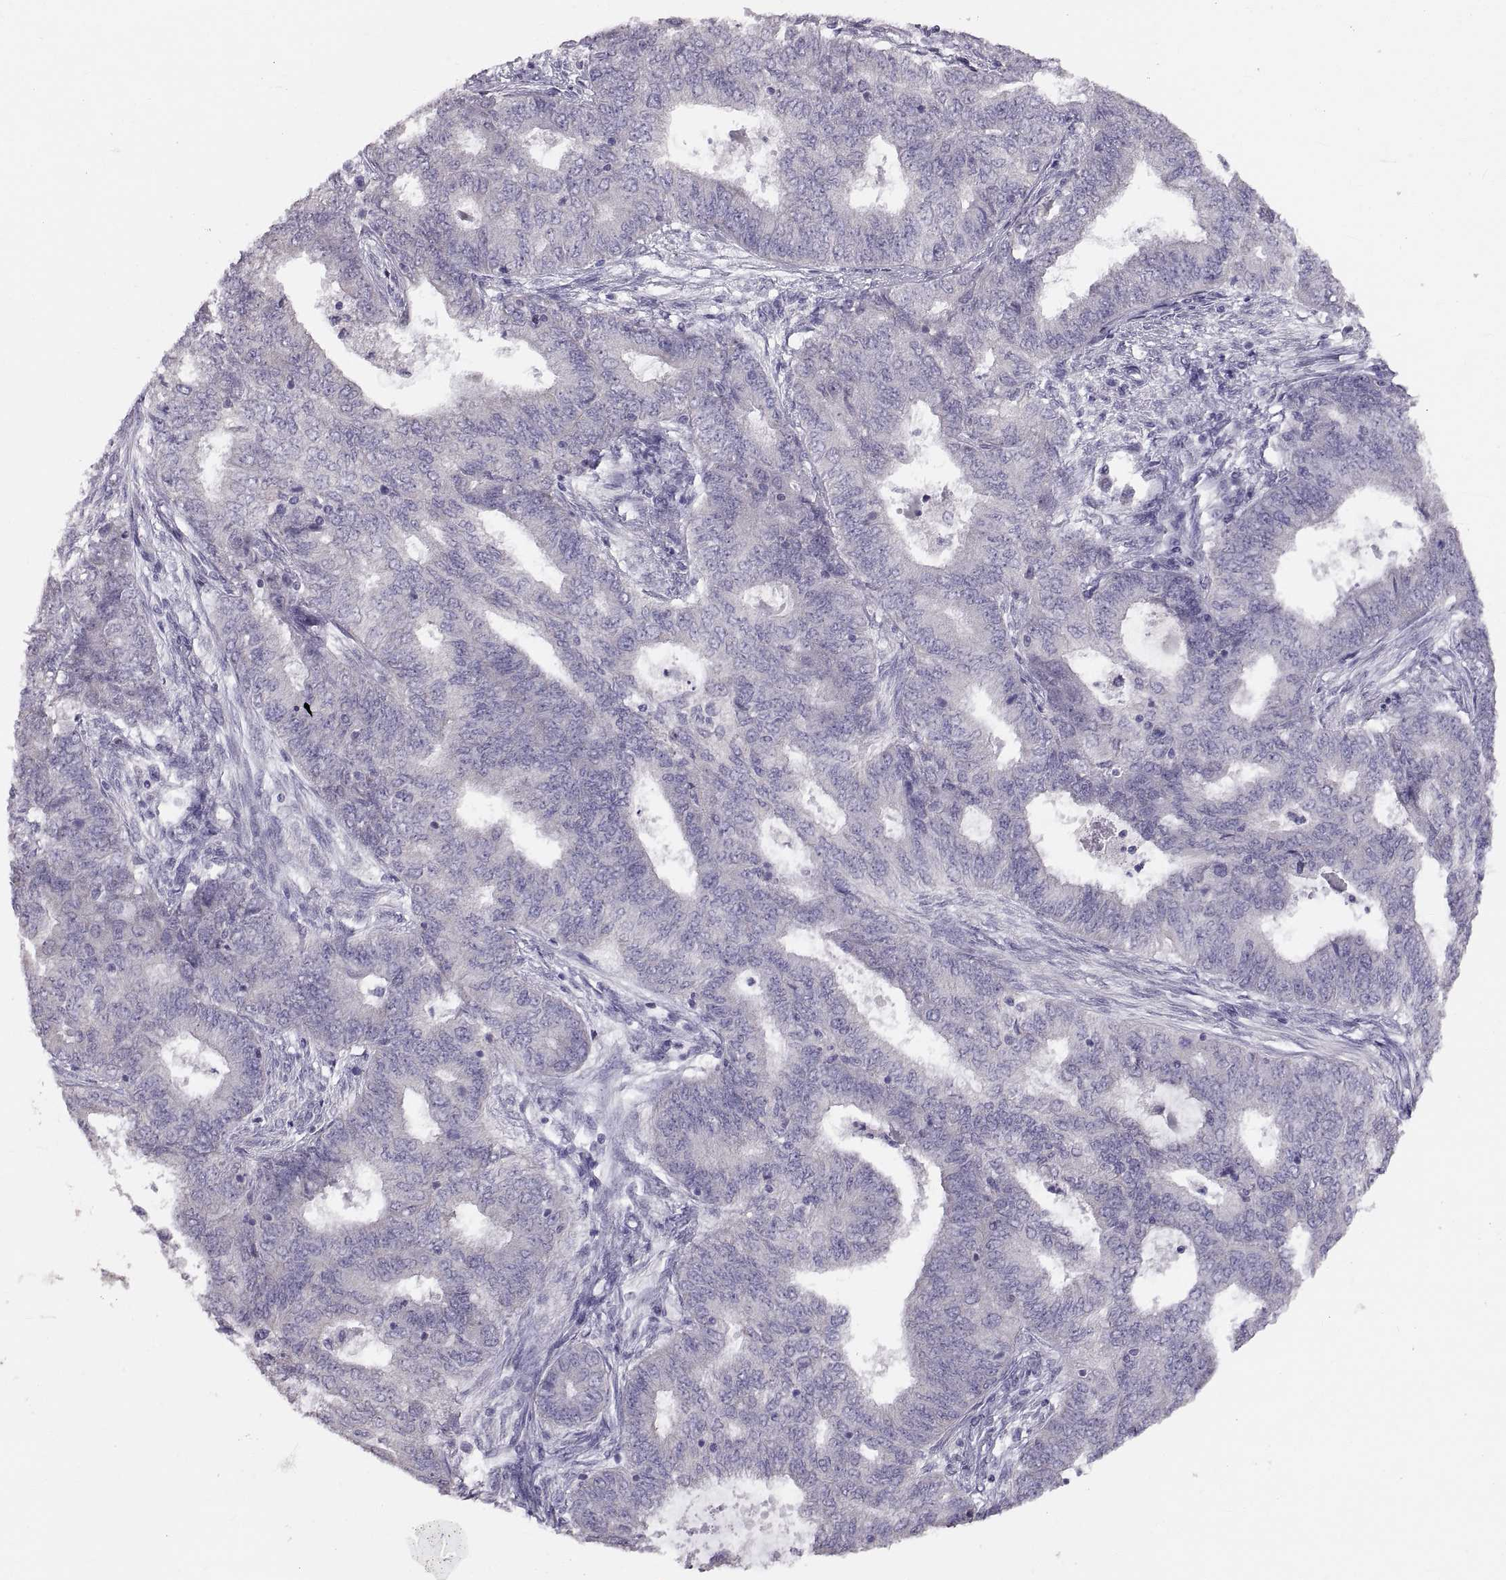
{"staining": {"intensity": "negative", "quantity": "none", "location": "none"}, "tissue": "endometrial cancer", "cell_type": "Tumor cells", "image_type": "cancer", "snomed": [{"axis": "morphology", "description": "Adenocarcinoma, NOS"}, {"axis": "topography", "description": "Endometrium"}], "caption": "The IHC image has no significant staining in tumor cells of adenocarcinoma (endometrial) tissue.", "gene": "WBP2NL", "patient": {"sex": "female", "age": 62}}